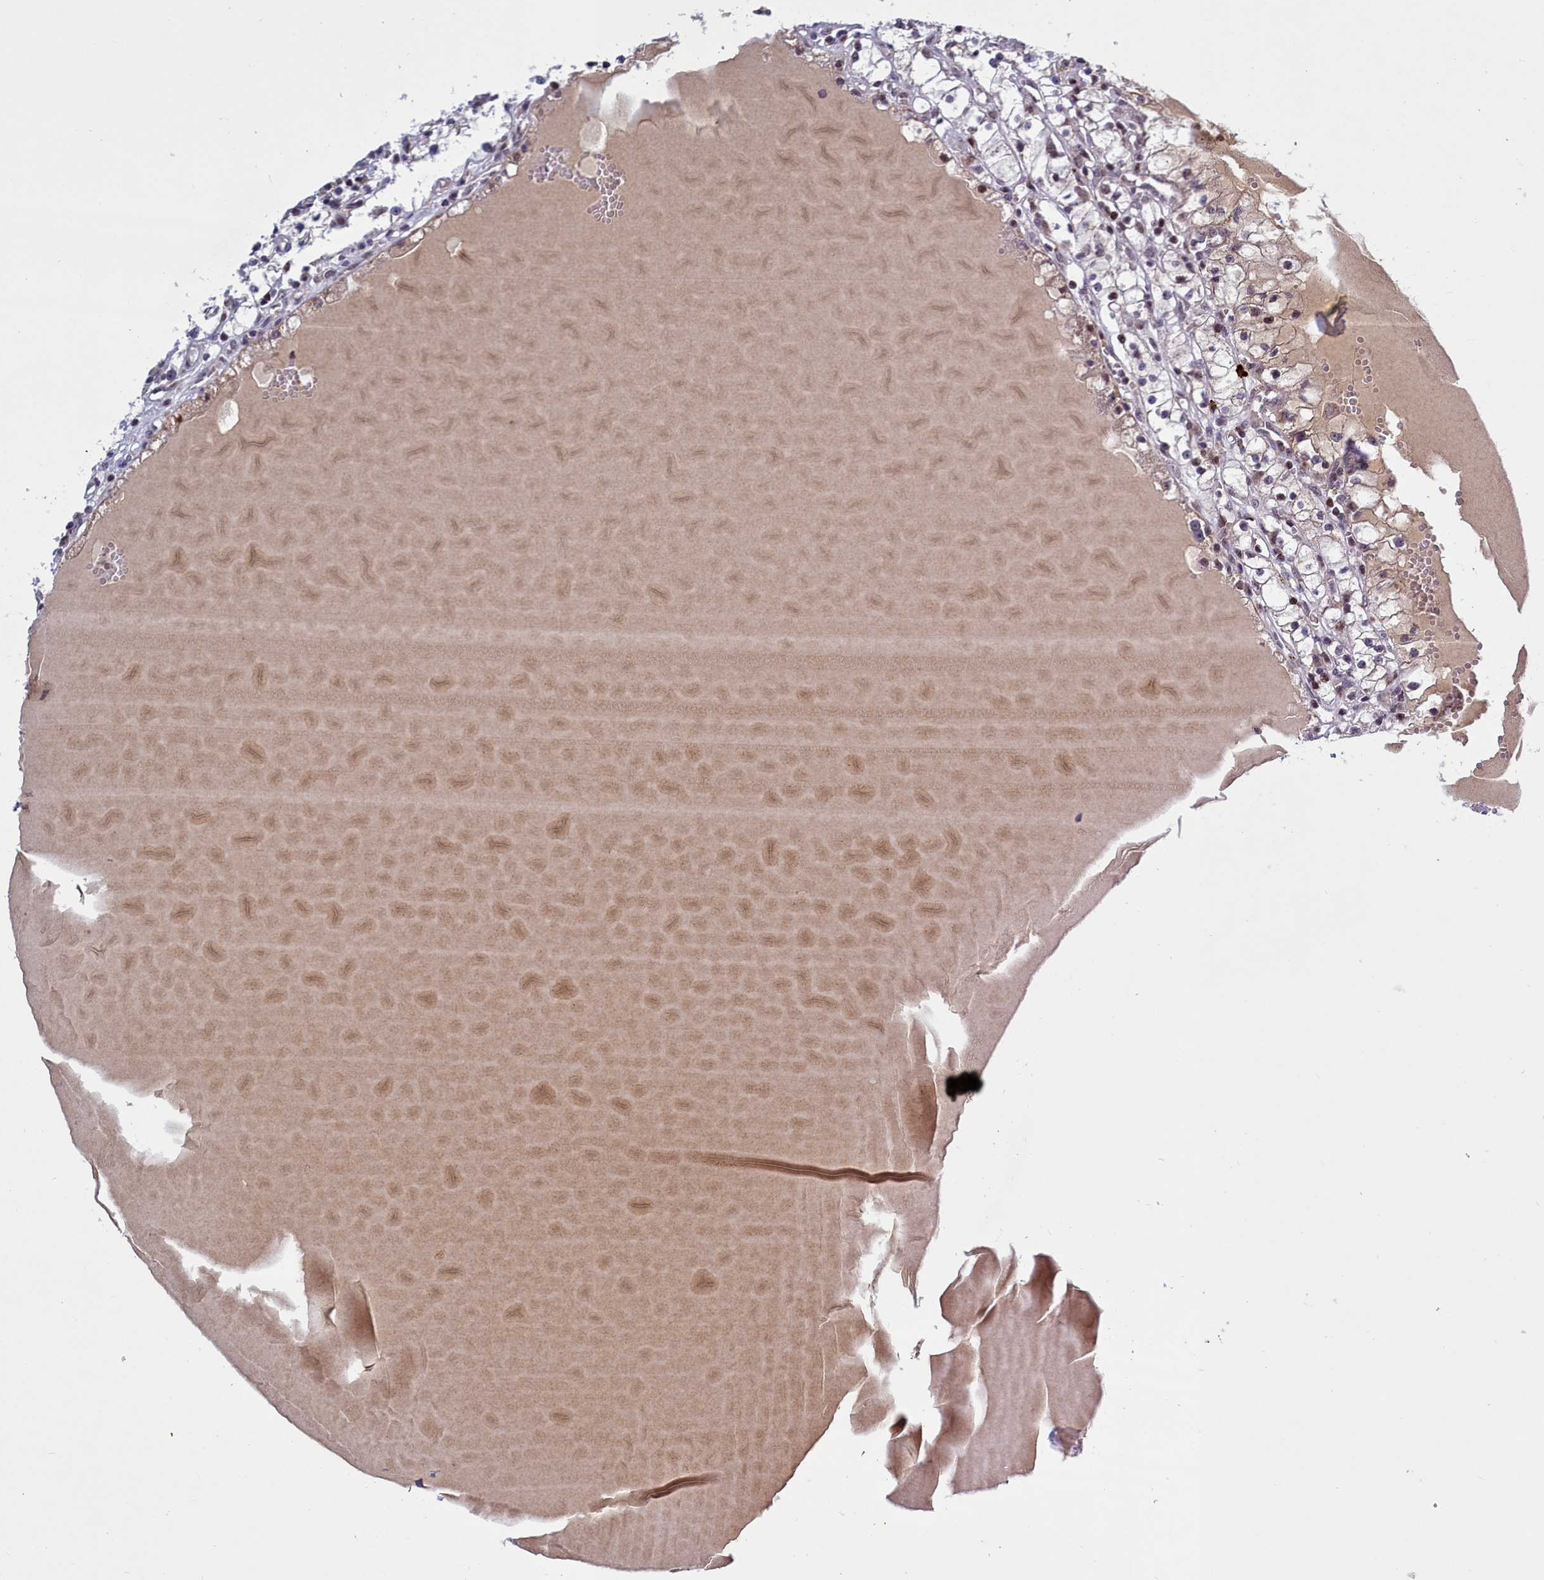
{"staining": {"intensity": "moderate", "quantity": "<25%", "location": "nuclear"}, "tissue": "renal cancer", "cell_type": "Tumor cells", "image_type": "cancer", "snomed": [{"axis": "morphology", "description": "Adenocarcinoma, NOS"}, {"axis": "topography", "description": "Kidney"}], "caption": "Protein analysis of renal cancer tissue reveals moderate nuclear staining in about <25% of tumor cells.", "gene": "POM121L2", "patient": {"sex": "male", "age": 56}}